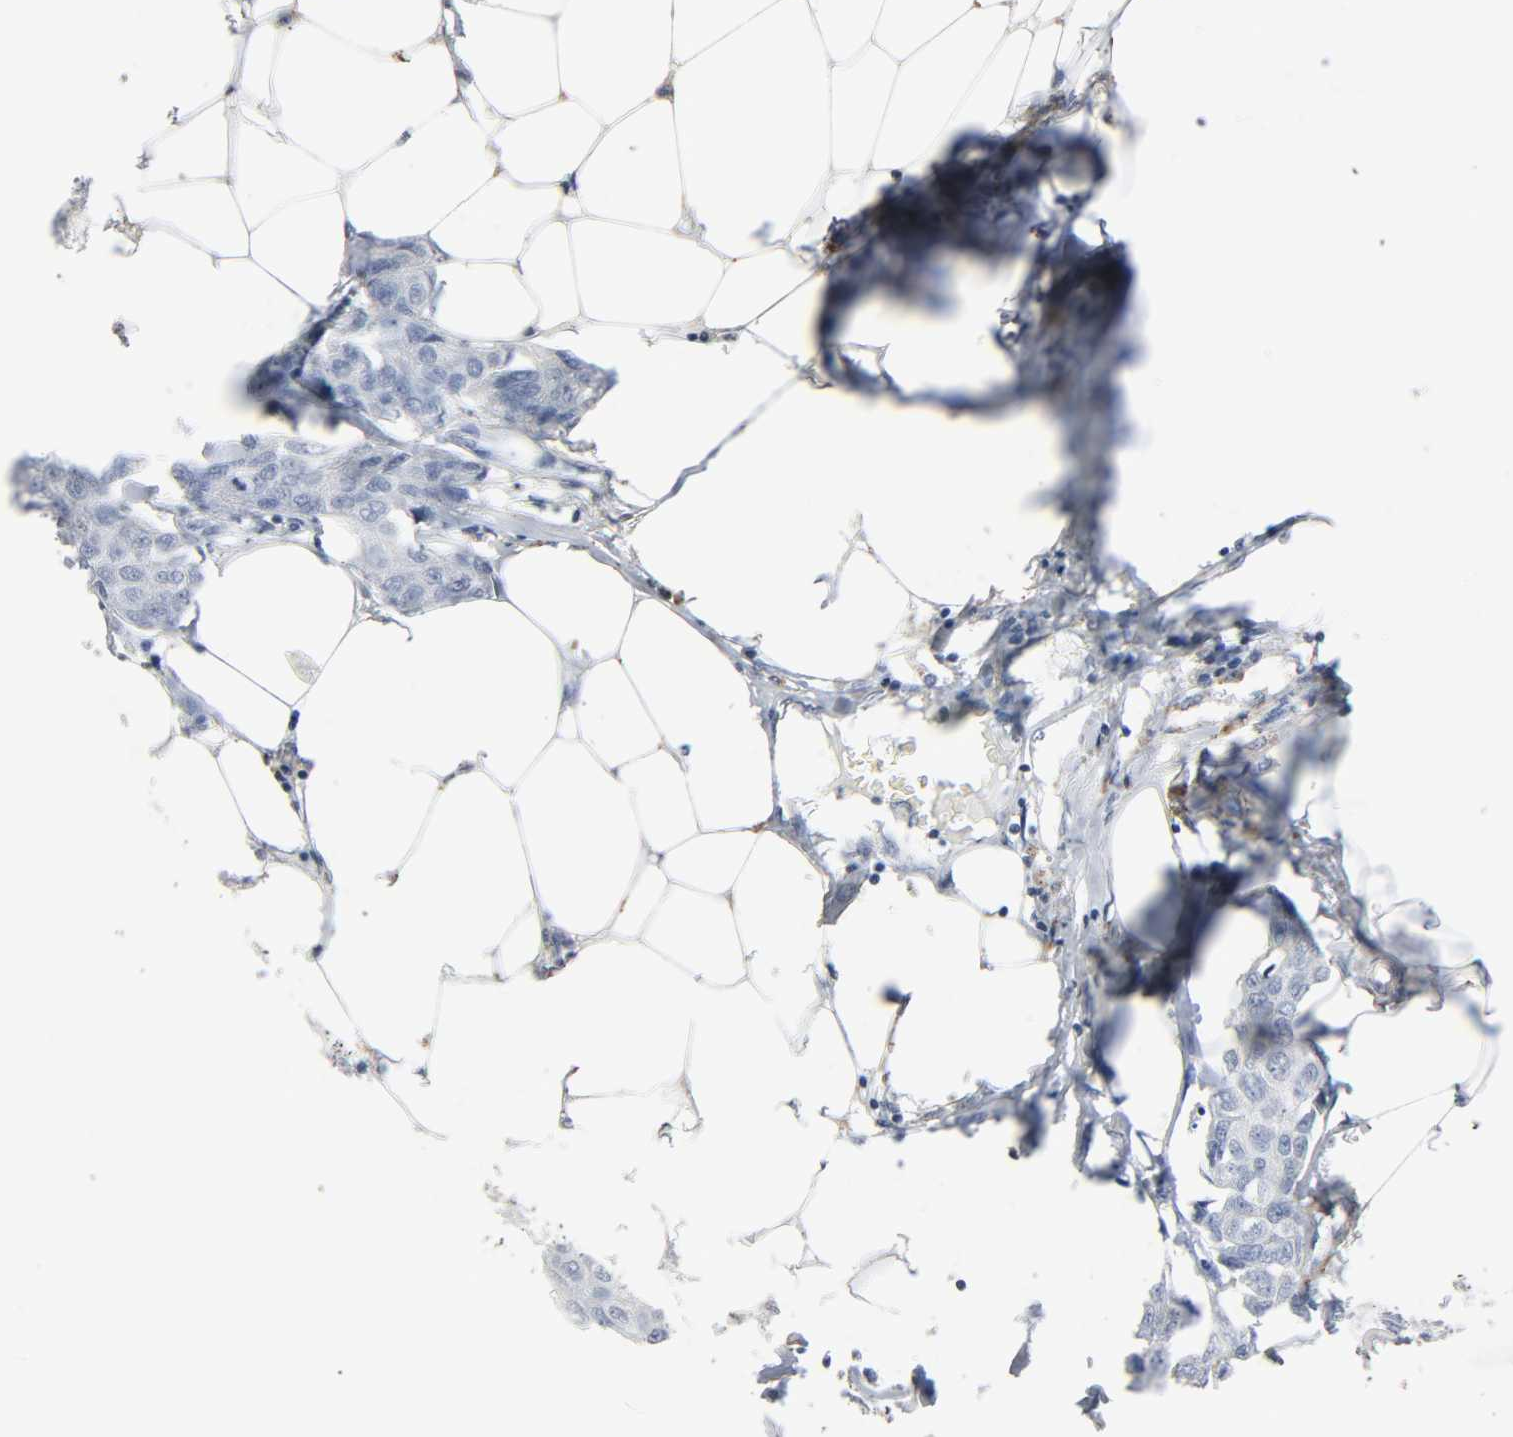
{"staining": {"intensity": "negative", "quantity": "none", "location": "none"}, "tissue": "breast cancer", "cell_type": "Tumor cells", "image_type": "cancer", "snomed": [{"axis": "morphology", "description": "Duct carcinoma"}, {"axis": "topography", "description": "Breast"}], "caption": "Immunohistochemistry image of human breast intraductal carcinoma stained for a protein (brown), which shows no expression in tumor cells. (DAB IHC visualized using brightfield microscopy, high magnification).", "gene": "FBLN5", "patient": {"sex": "female", "age": 80}}